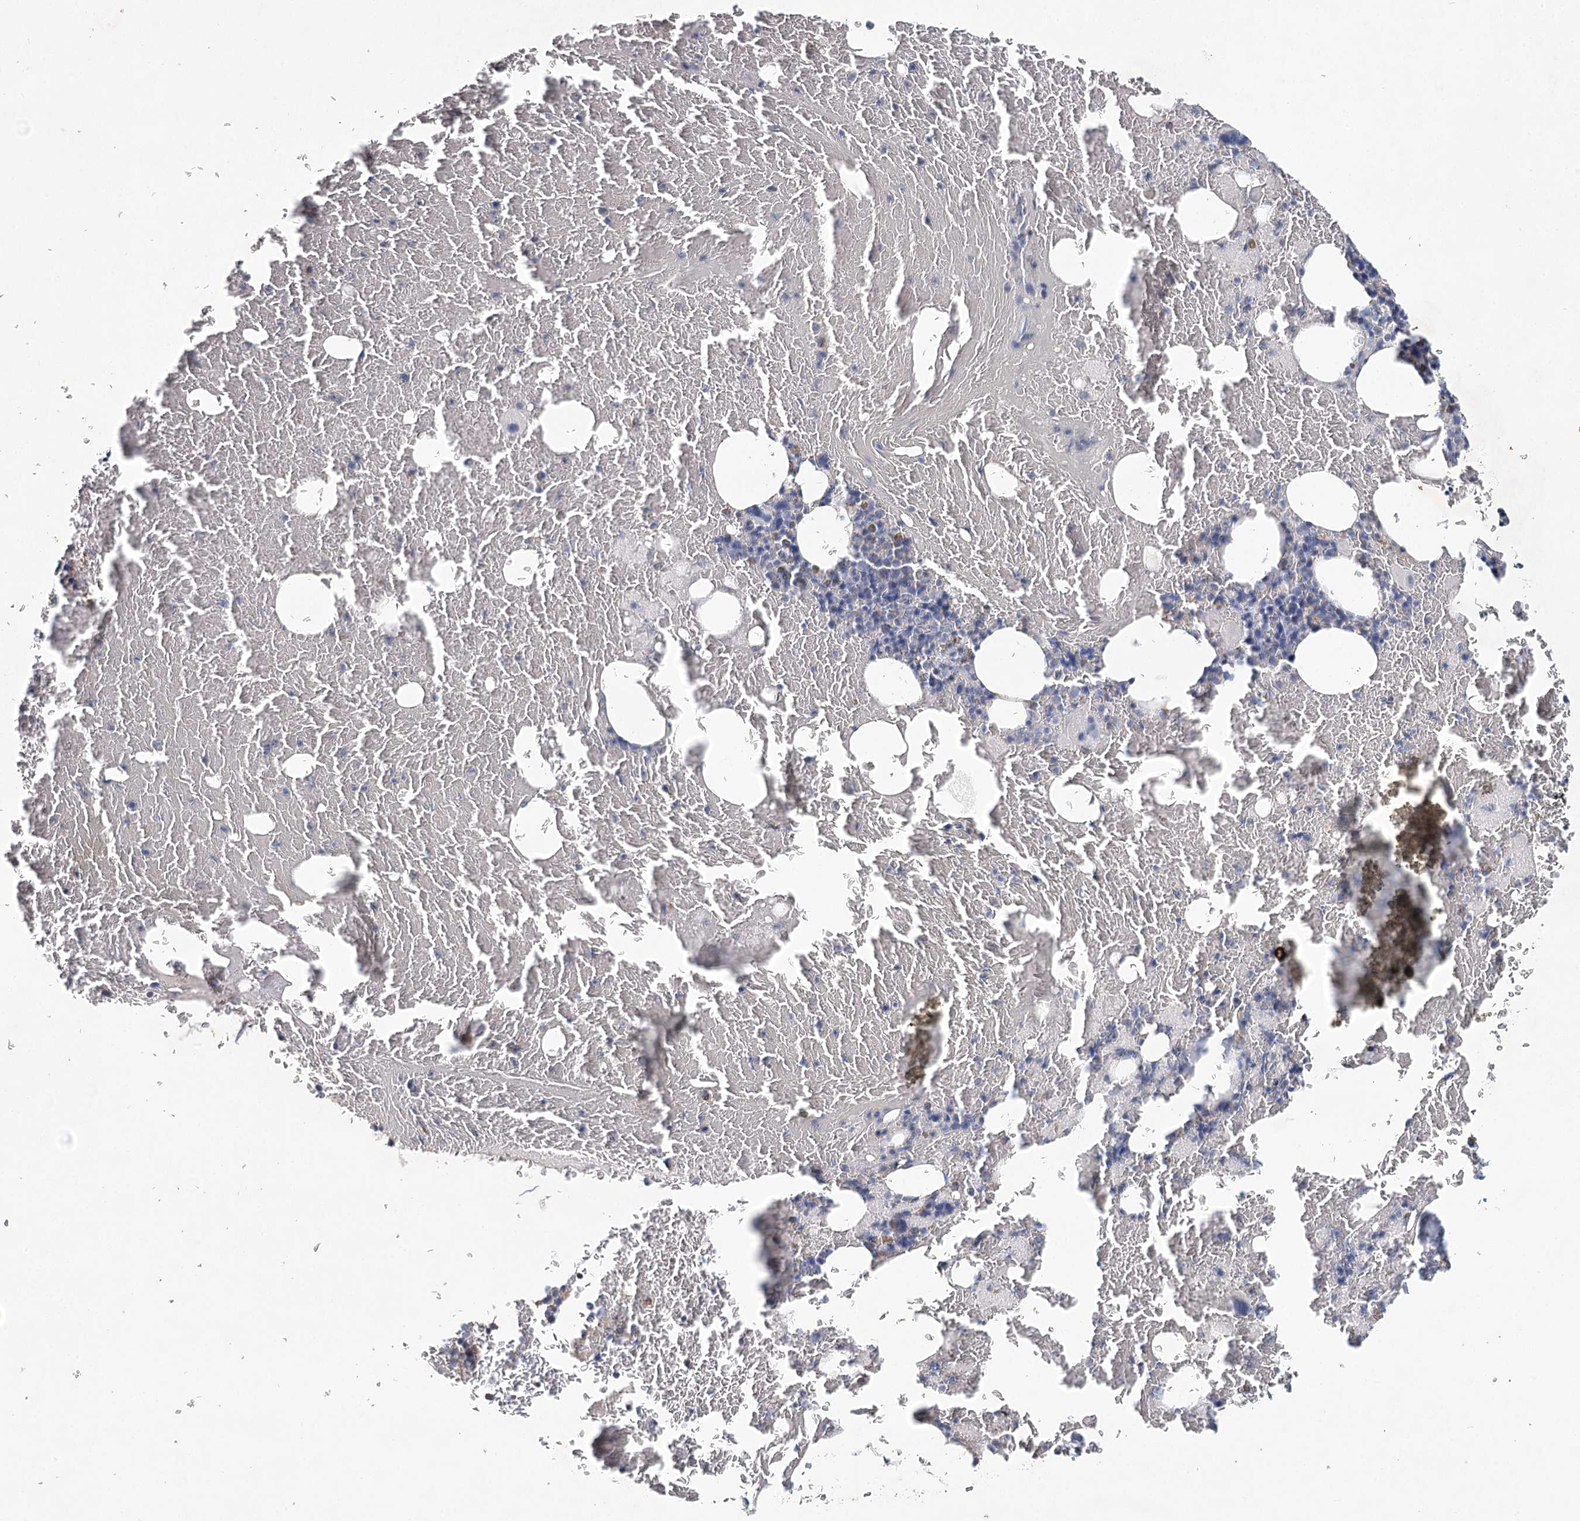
{"staining": {"intensity": "negative", "quantity": "none", "location": "none"}, "tissue": "bone marrow", "cell_type": "Hematopoietic cells", "image_type": "normal", "snomed": [{"axis": "morphology", "description": "Normal tissue, NOS"}, {"axis": "topography", "description": "Bone marrow"}], "caption": "DAB immunohistochemical staining of unremarkable human bone marrow demonstrates no significant expression in hematopoietic cells.", "gene": "ARHGAP44", "patient": {"sex": "male", "age": 79}}